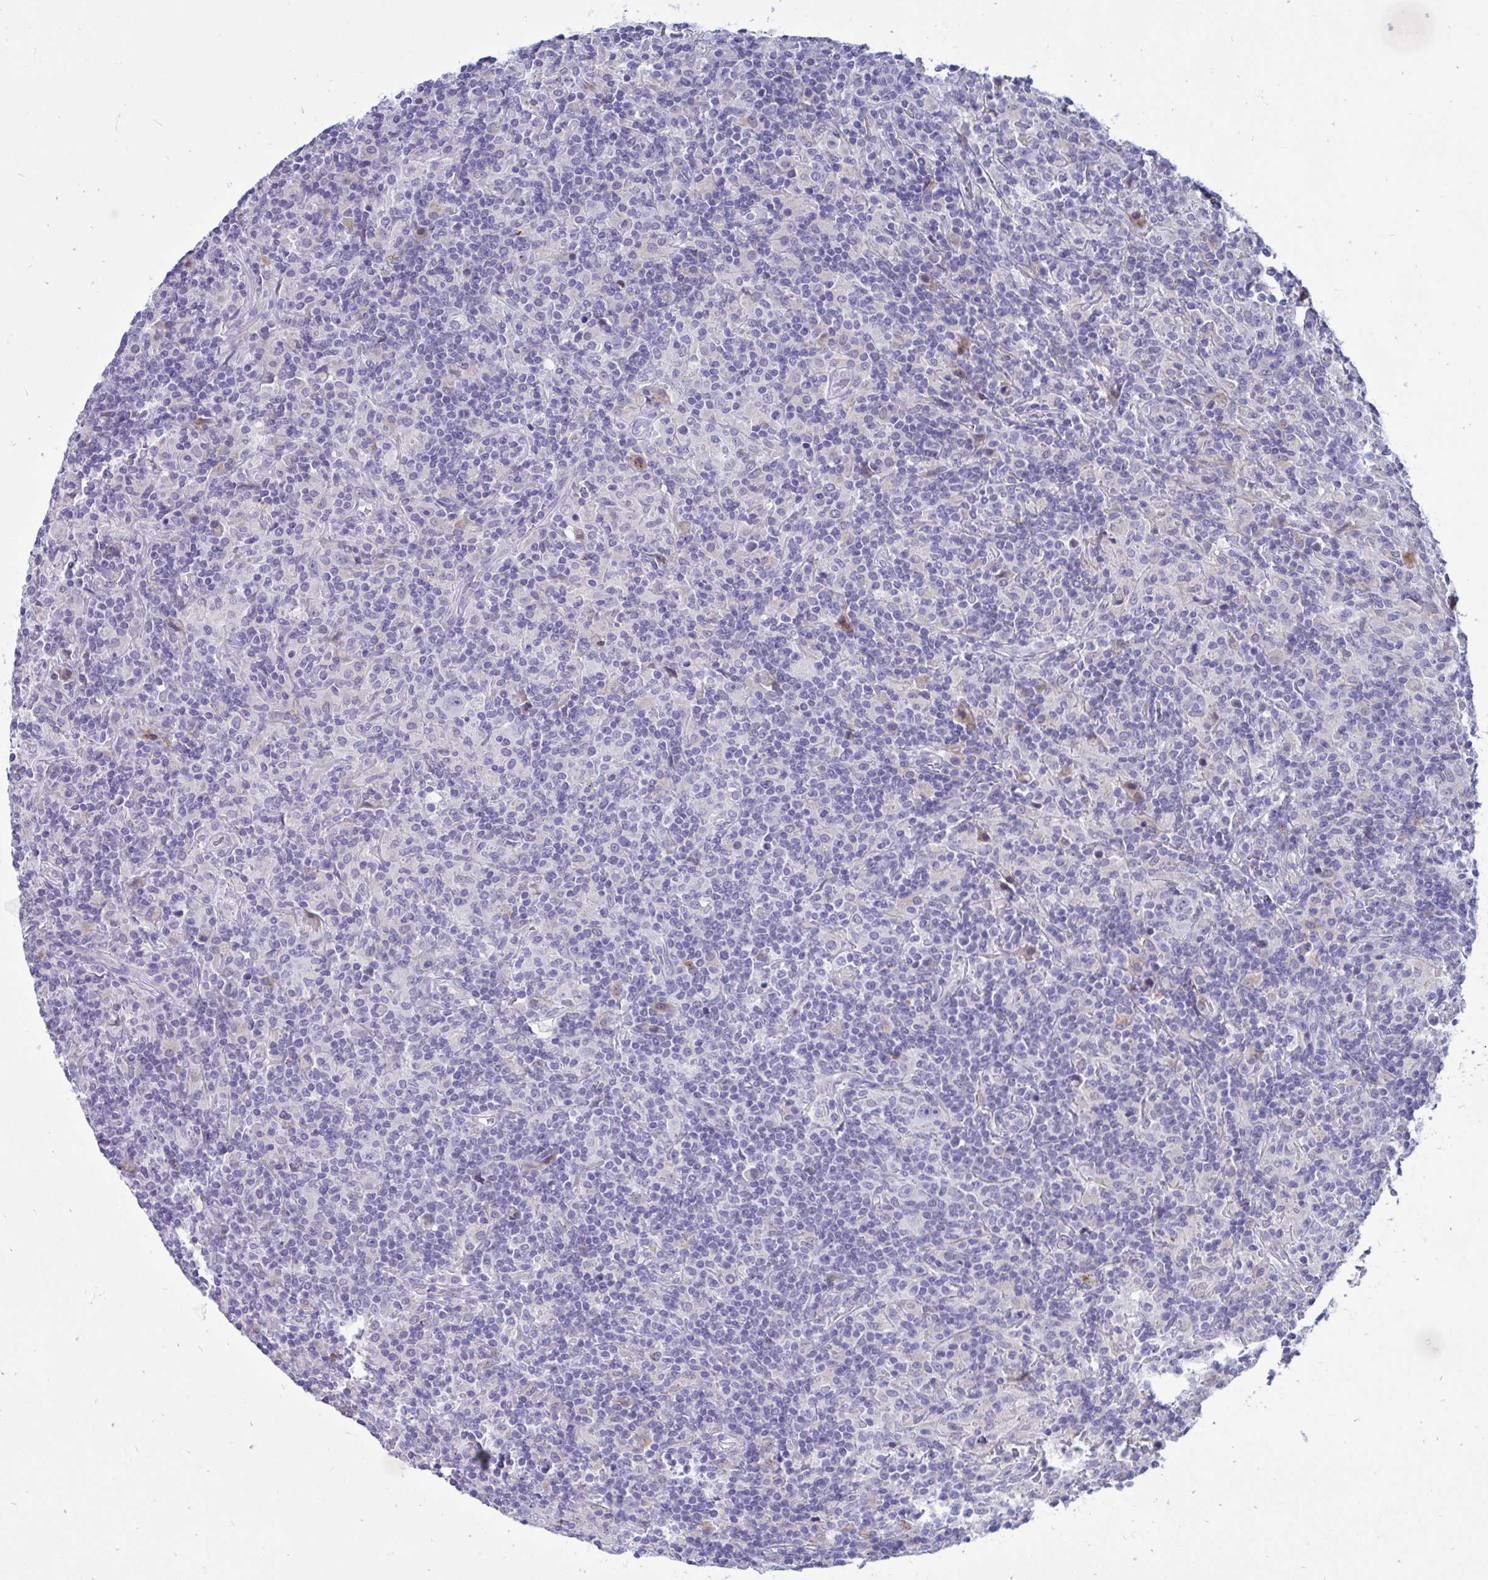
{"staining": {"intensity": "negative", "quantity": "none", "location": "none"}, "tissue": "lymphoma", "cell_type": "Tumor cells", "image_type": "cancer", "snomed": [{"axis": "morphology", "description": "Hodgkin's disease, NOS"}, {"axis": "topography", "description": "Lymph node"}], "caption": "Human Hodgkin's disease stained for a protein using immunohistochemistry demonstrates no positivity in tumor cells.", "gene": "FAM219B", "patient": {"sex": "male", "age": 70}}